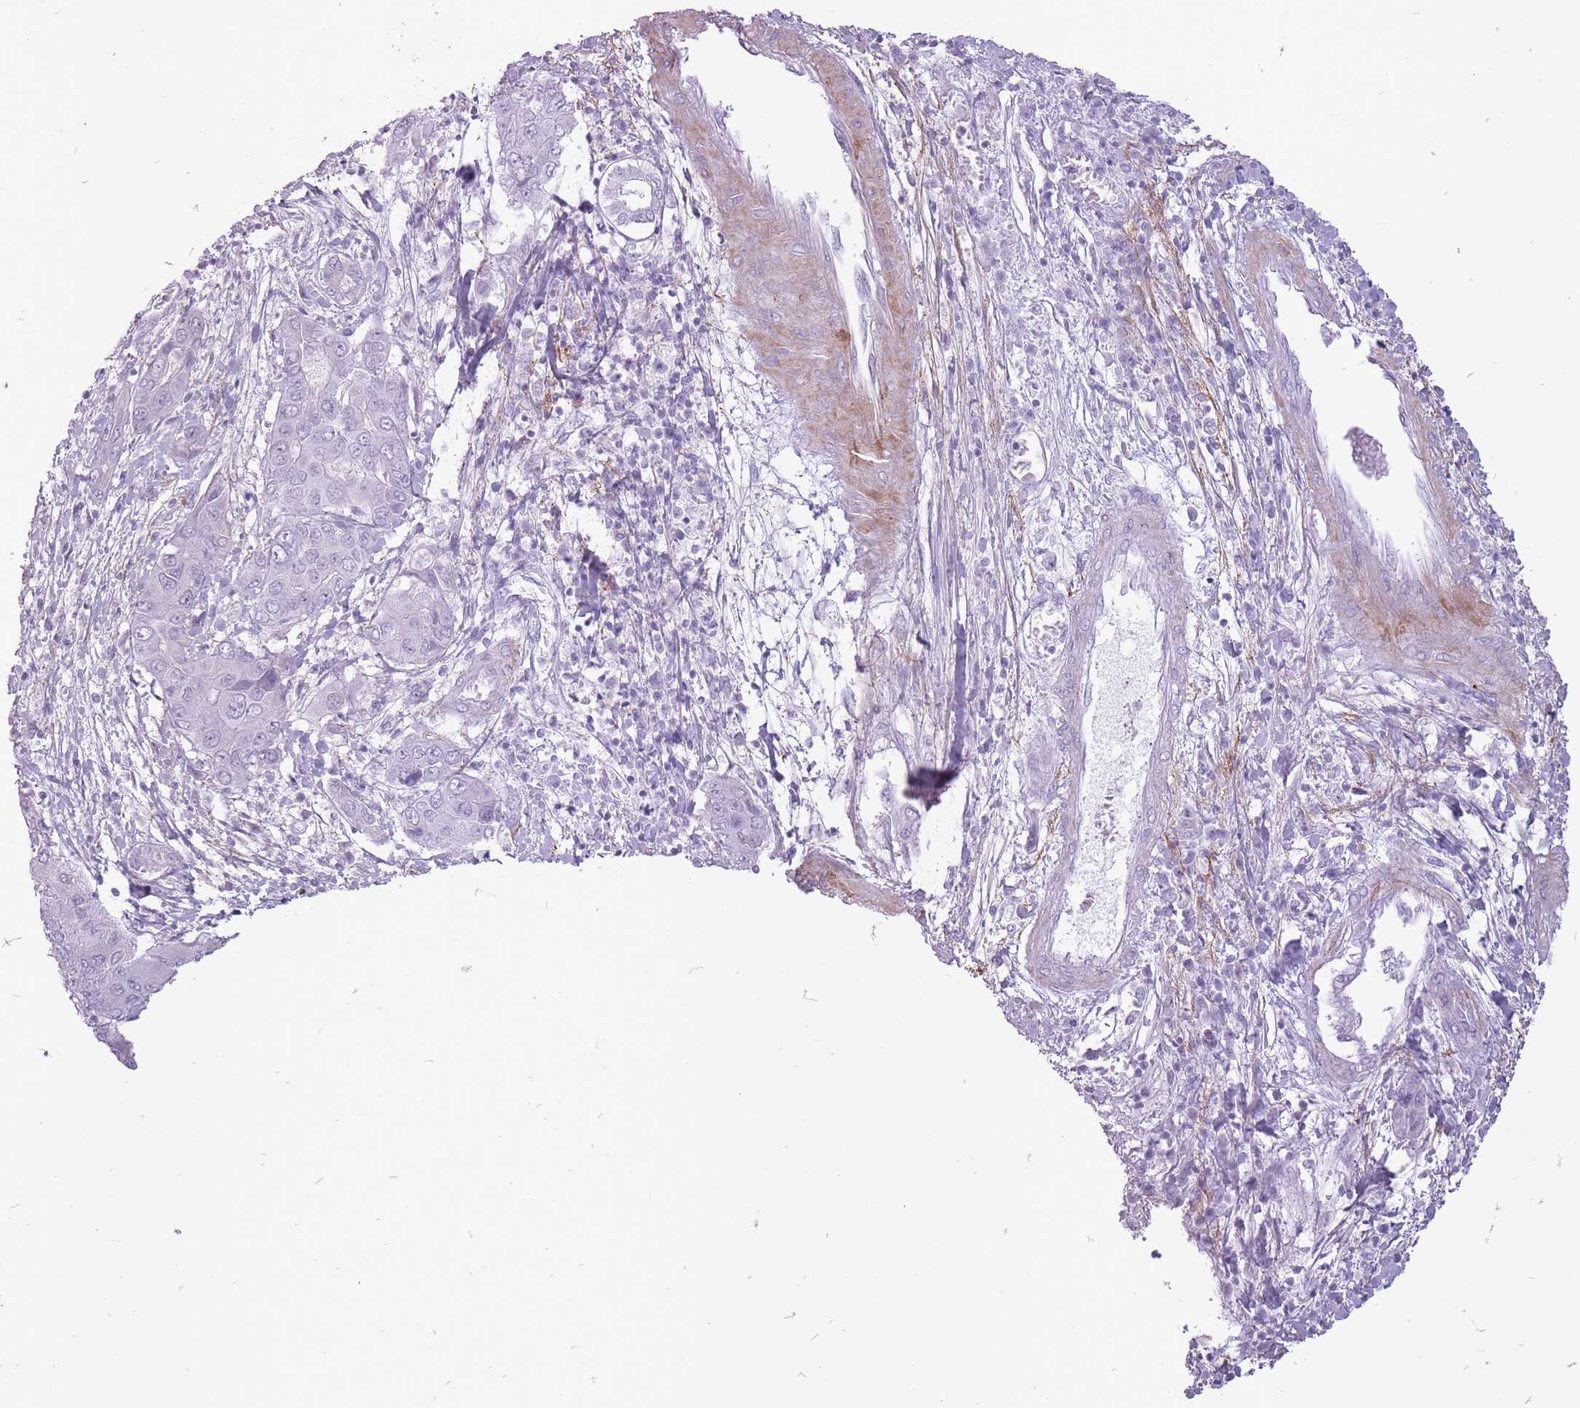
{"staining": {"intensity": "negative", "quantity": "none", "location": "none"}, "tissue": "liver cancer", "cell_type": "Tumor cells", "image_type": "cancer", "snomed": [{"axis": "morphology", "description": "Cholangiocarcinoma"}, {"axis": "topography", "description": "Liver"}], "caption": "The image displays no significant expression in tumor cells of liver cancer (cholangiocarcinoma).", "gene": "RFX4", "patient": {"sex": "male", "age": 67}}